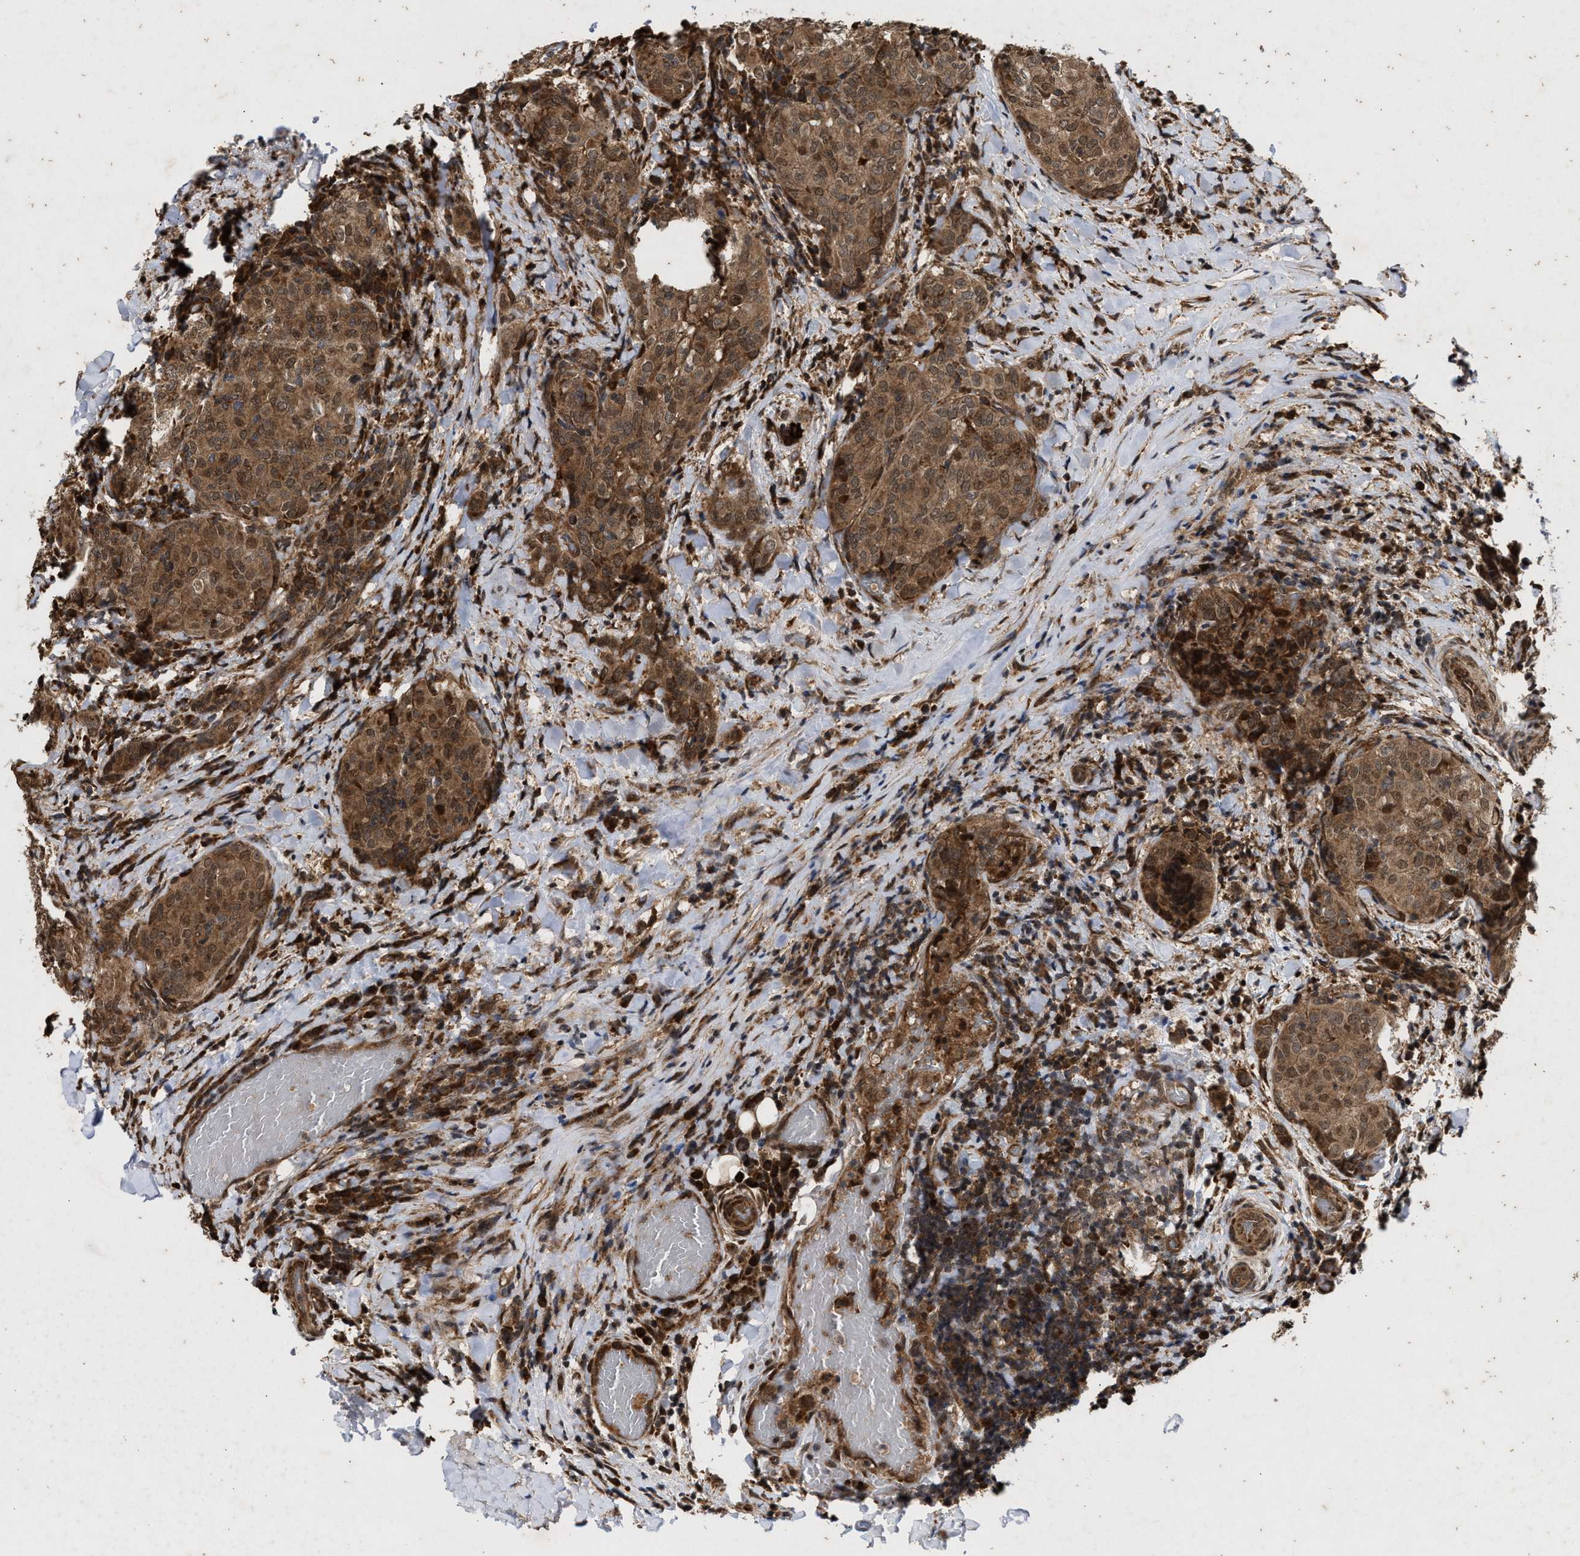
{"staining": {"intensity": "moderate", "quantity": ">75%", "location": "cytoplasmic/membranous"}, "tissue": "thyroid cancer", "cell_type": "Tumor cells", "image_type": "cancer", "snomed": [{"axis": "morphology", "description": "Normal tissue, NOS"}, {"axis": "morphology", "description": "Papillary adenocarcinoma, NOS"}, {"axis": "topography", "description": "Thyroid gland"}], "caption": "The immunohistochemical stain labels moderate cytoplasmic/membranous expression in tumor cells of papillary adenocarcinoma (thyroid) tissue.", "gene": "CFLAR", "patient": {"sex": "female", "age": 30}}